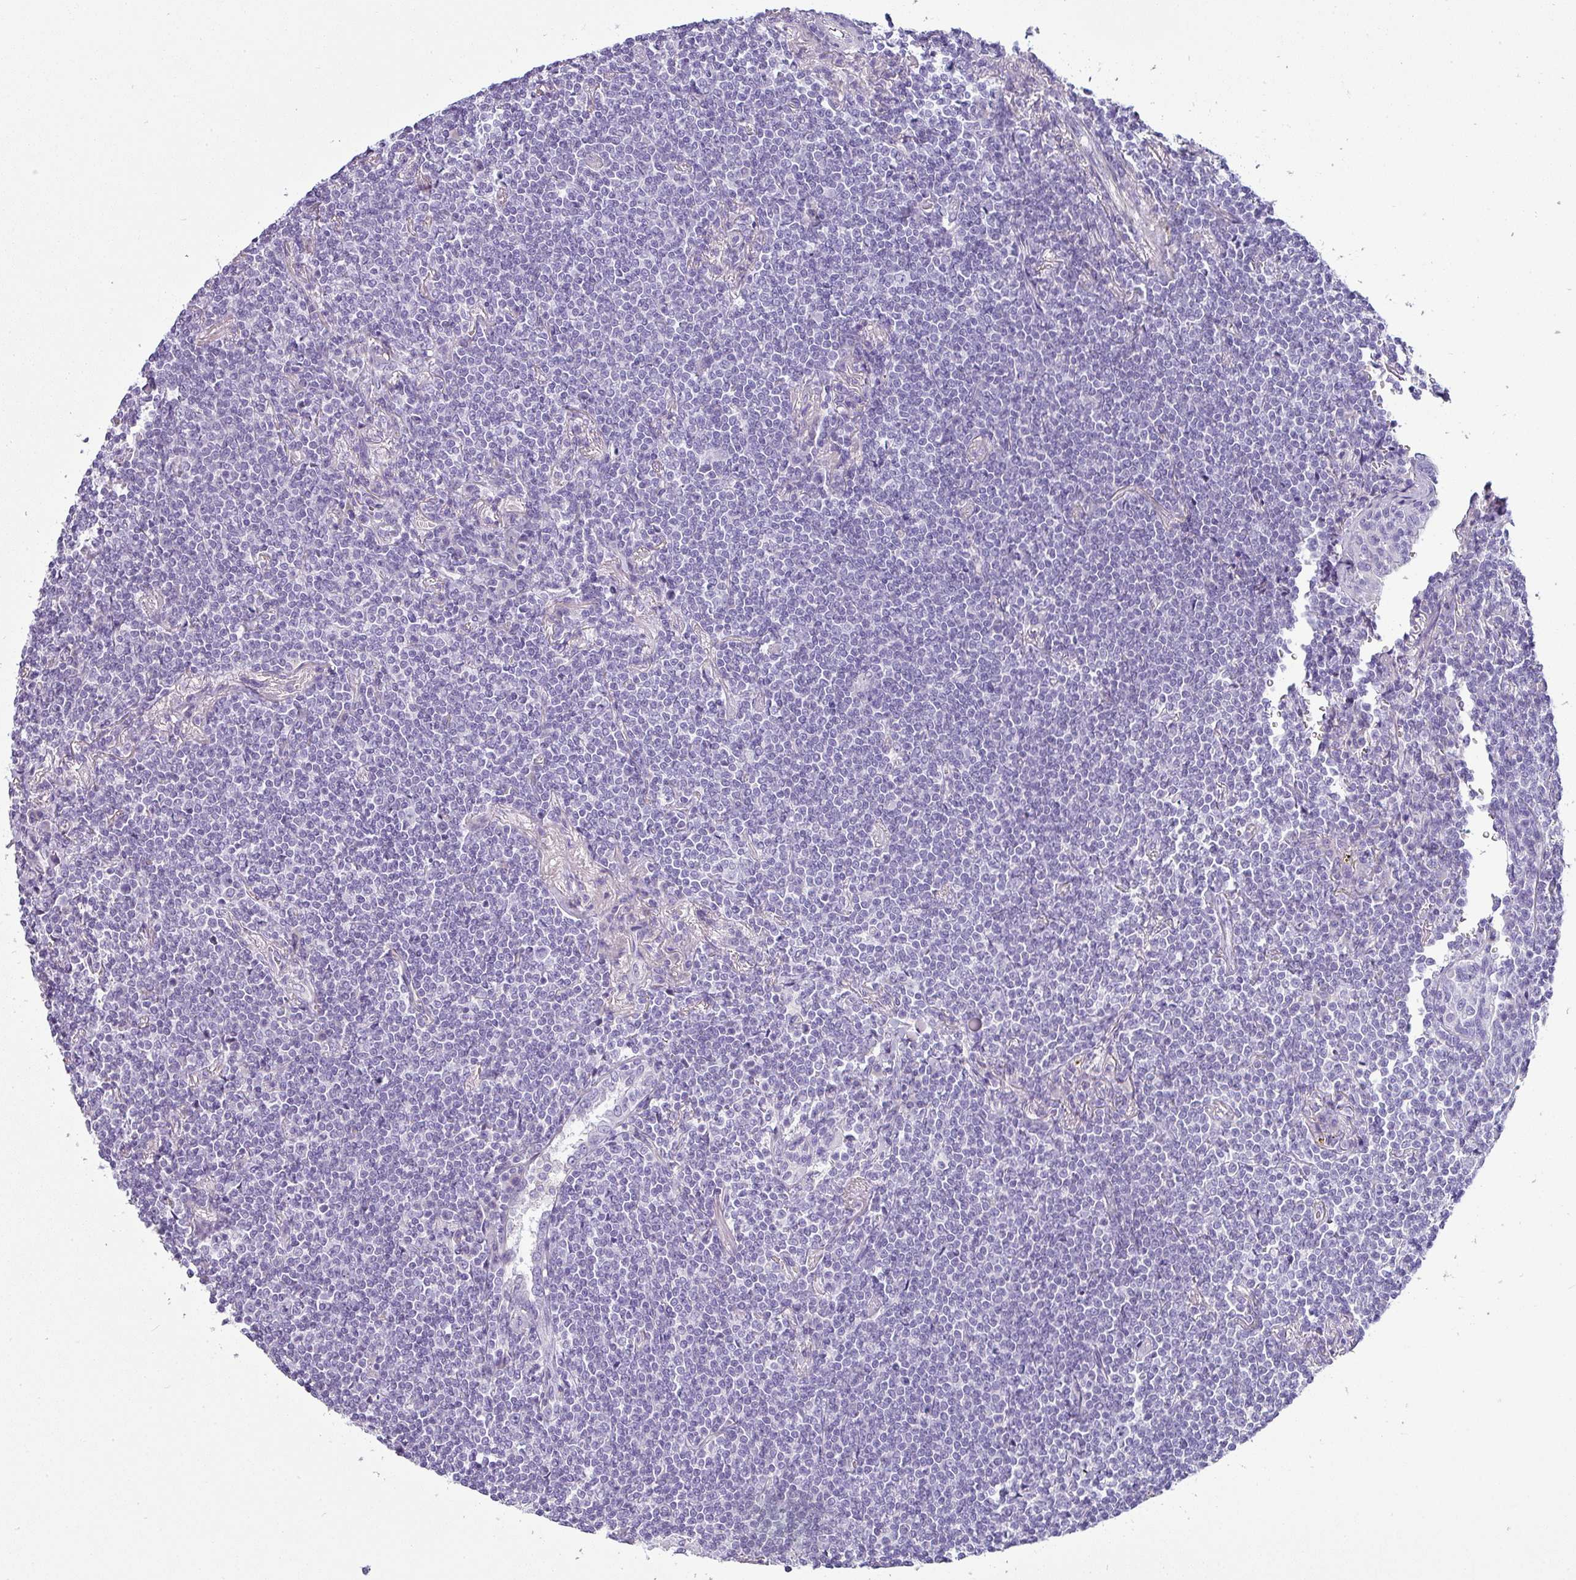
{"staining": {"intensity": "negative", "quantity": "none", "location": "none"}, "tissue": "lymphoma", "cell_type": "Tumor cells", "image_type": "cancer", "snomed": [{"axis": "morphology", "description": "Malignant lymphoma, non-Hodgkin's type, Low grade"}, {"axis": "topography", "description": "Lung"}], "caption": "Immunohistochemical staining of human lymphoma displays no significant positivity in tumor cells. The staining is performed using DAB brown chromogen with nuclei counter-stained in using hematoxylin.", "gene": "VCX2", "patient": {"sex": "female", "age": 71}}